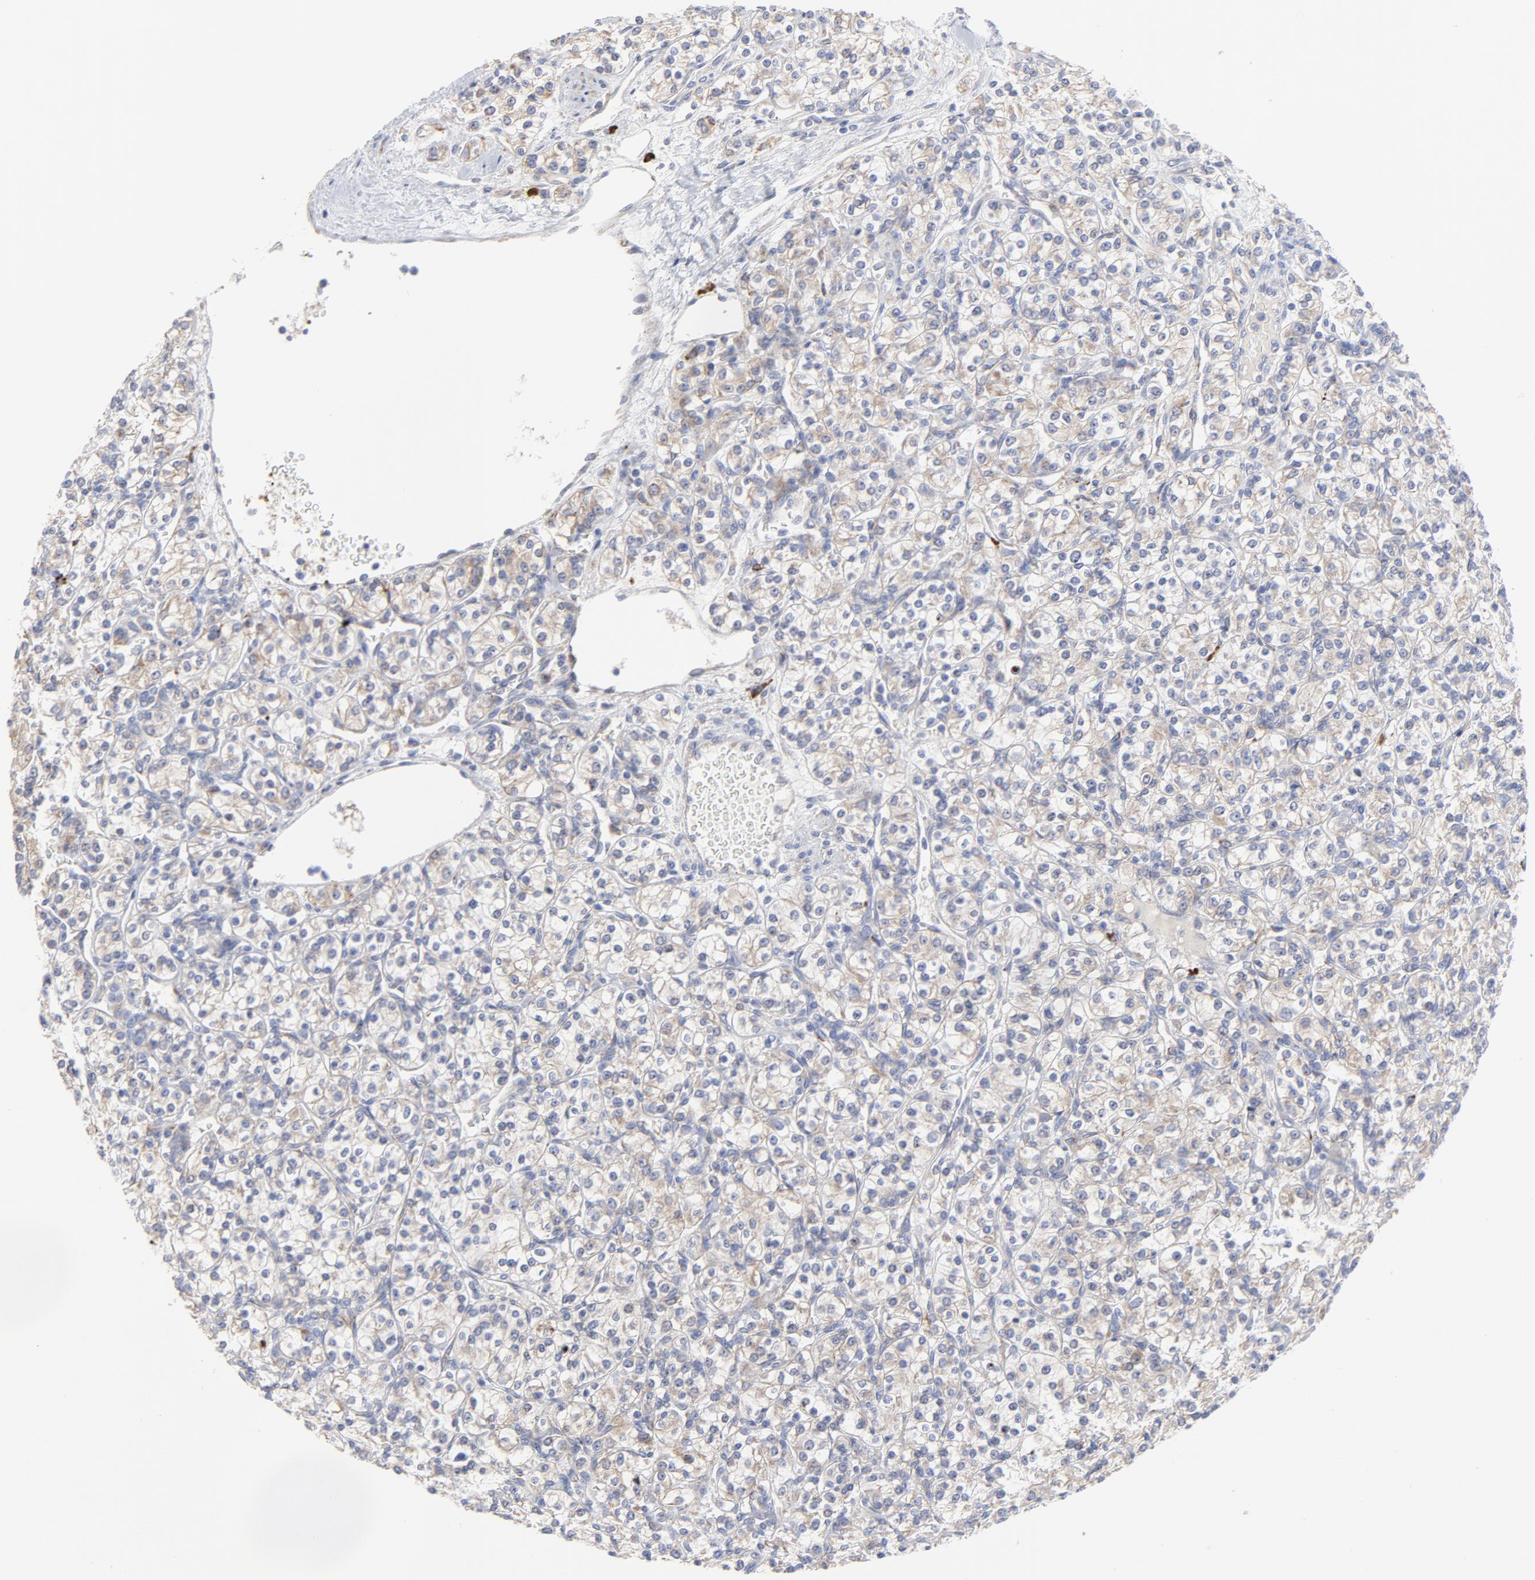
{"staining": {"intensity": "negative", "quantity": "none", "location": "none"}, "tissue": "renal cancer", "cell_type": "Tumor cells", "image_type": "cancer", "snomed": [{"axis": "morphology", "description": "Adenocarcinoma, NOS"}, {"axis": "topography", "description": "Kidney"}], "caption": "A micrograph of renal cancer (adenocarcinoma) stained for a protein reveals no brown staining in tumor cells.", "gene": "RAPGEF3", "patient": {"sex": "male", "age": 77}}